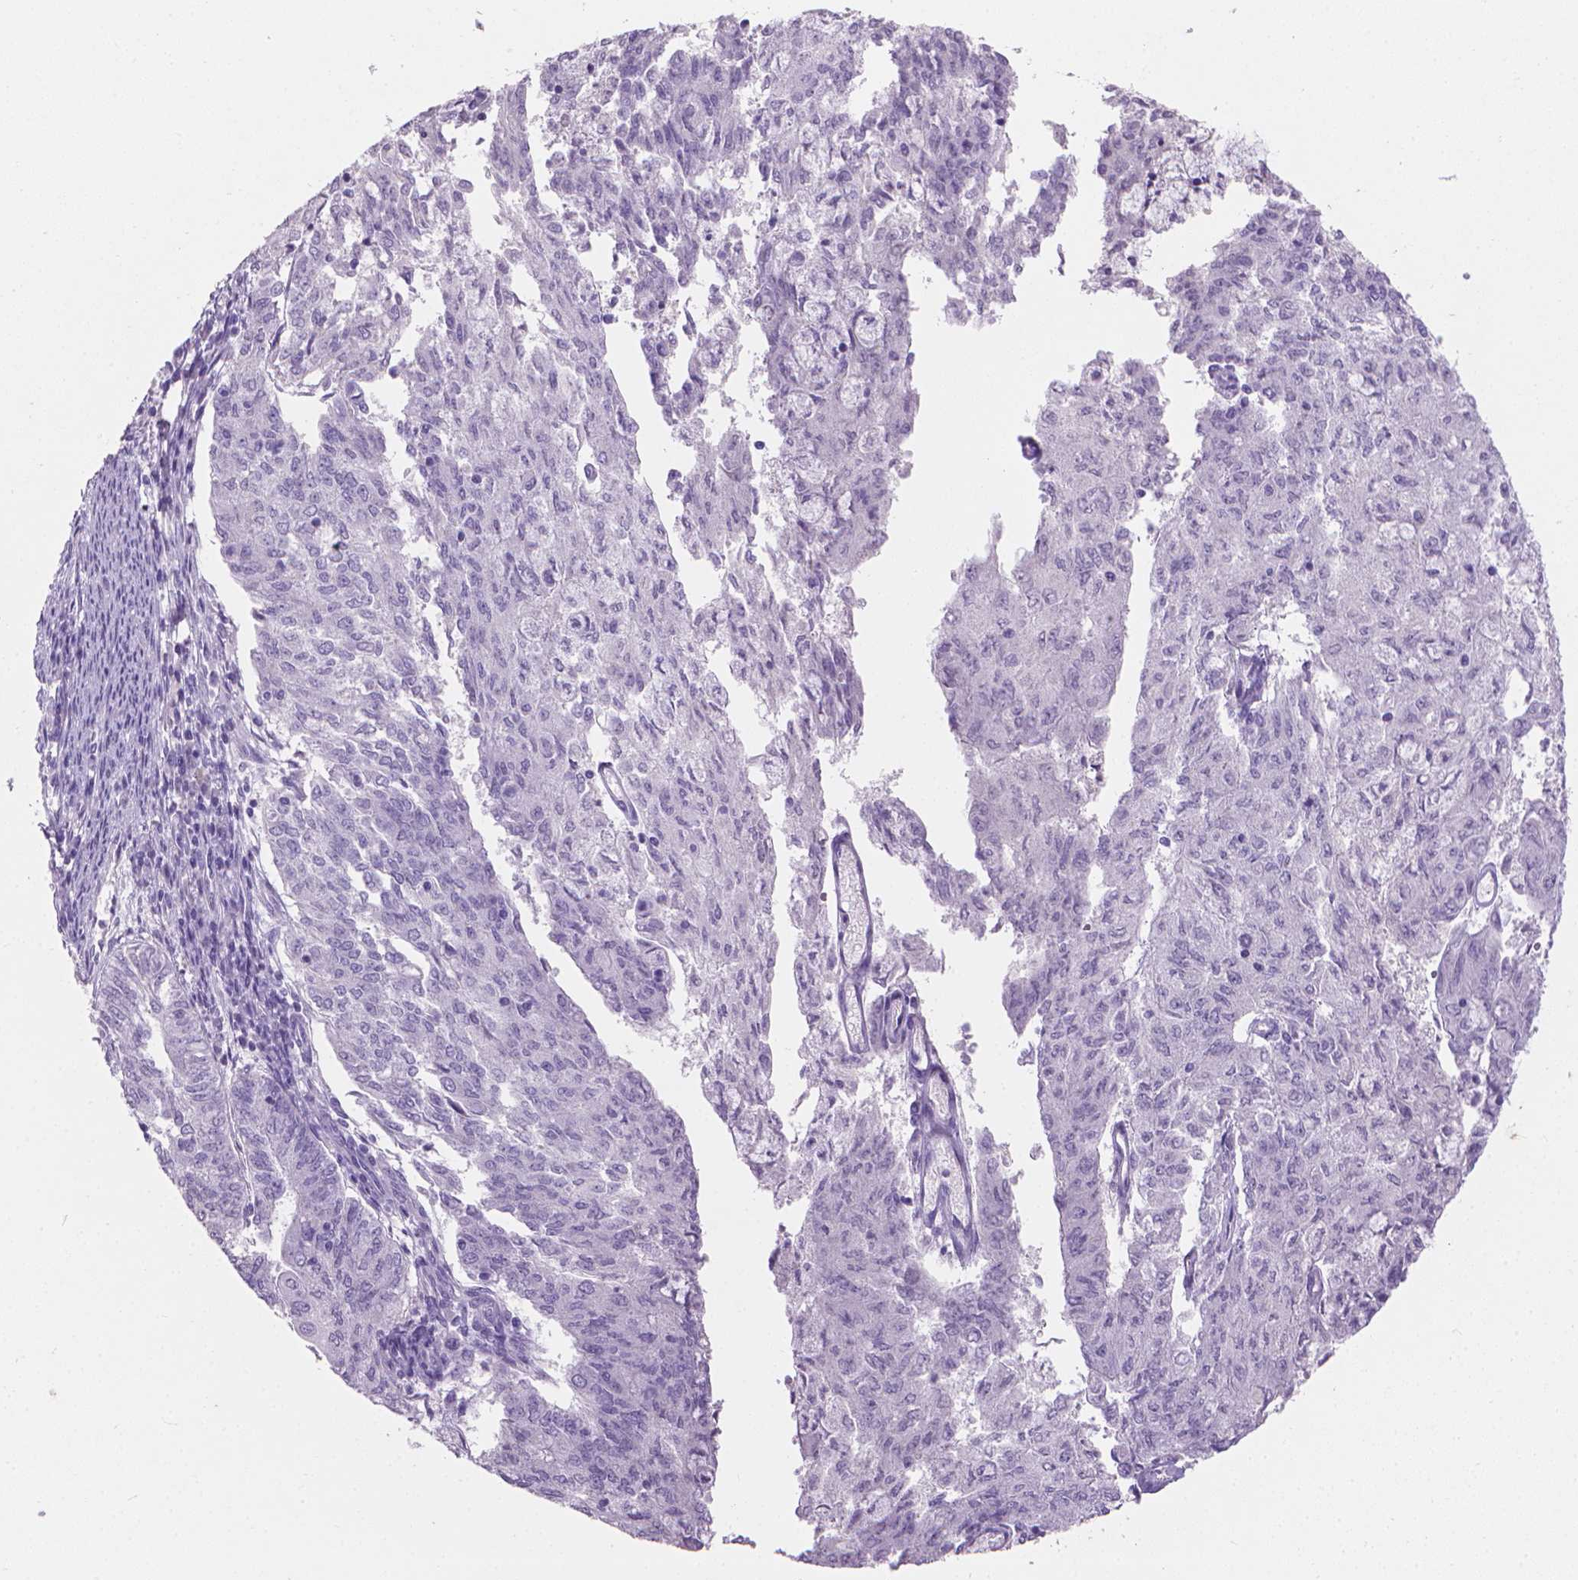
{"staining": {"intensity": "negative", "quantity": "none", "location": "none"}, "tissue": "endometrial cancer", "cell_type": "Tumor cells", "image_type": "cancer", "snomed": [{"axis": "morphology", "description": "Adenocarcinoma, NOS"}, {"axis": "topography", "description": "Endometrium"}], "caption": "Image shows no protein staining in tumor cells of adenocarcinoma (endometrial) tissue. (DAB IHC with hematoxylin counter stain).", "gene": "XPNPEP2", "patient": {"sex": "female", "age": 82}}